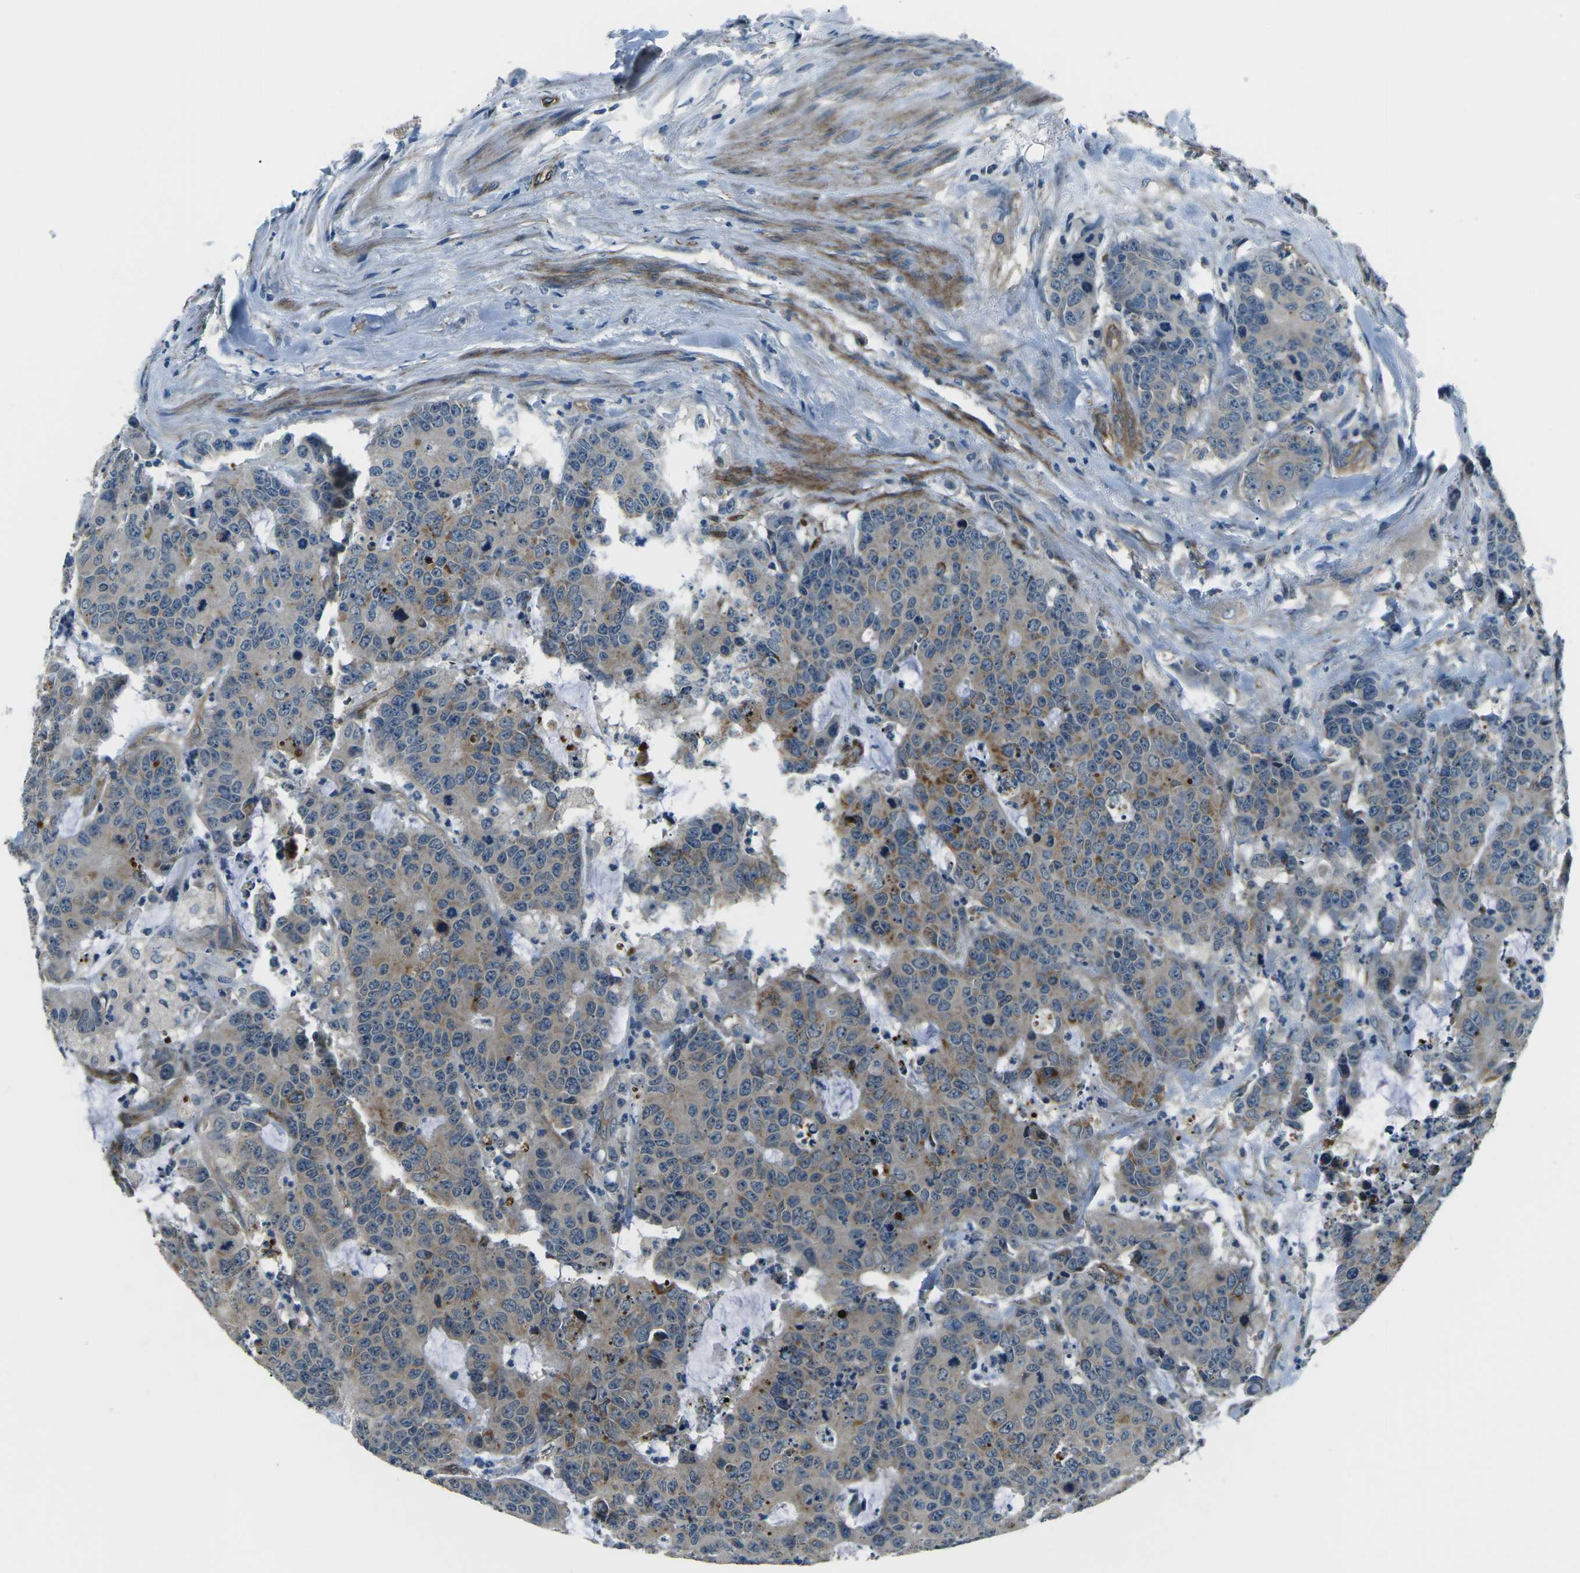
{"staining": {"intensity": "moderate", "quantity": "<25%", "location": "cytoplasmic/membranous"}, "tissue": "colorectal cancer", "cell_type": "Tumor cells", "image_type": "cancer", "snomed": [{"axis": "morphology", "description": "Adenocarcinoma, NOS"}, {"axis": "topography", "description": "Colon"}], "caption": "Adenocarcinoma (colorectal) stained with a protein marker shows moderate staining in tumor cells.", "gene": "AFAP1", "patient": {"sex": "female", "age": 86}}